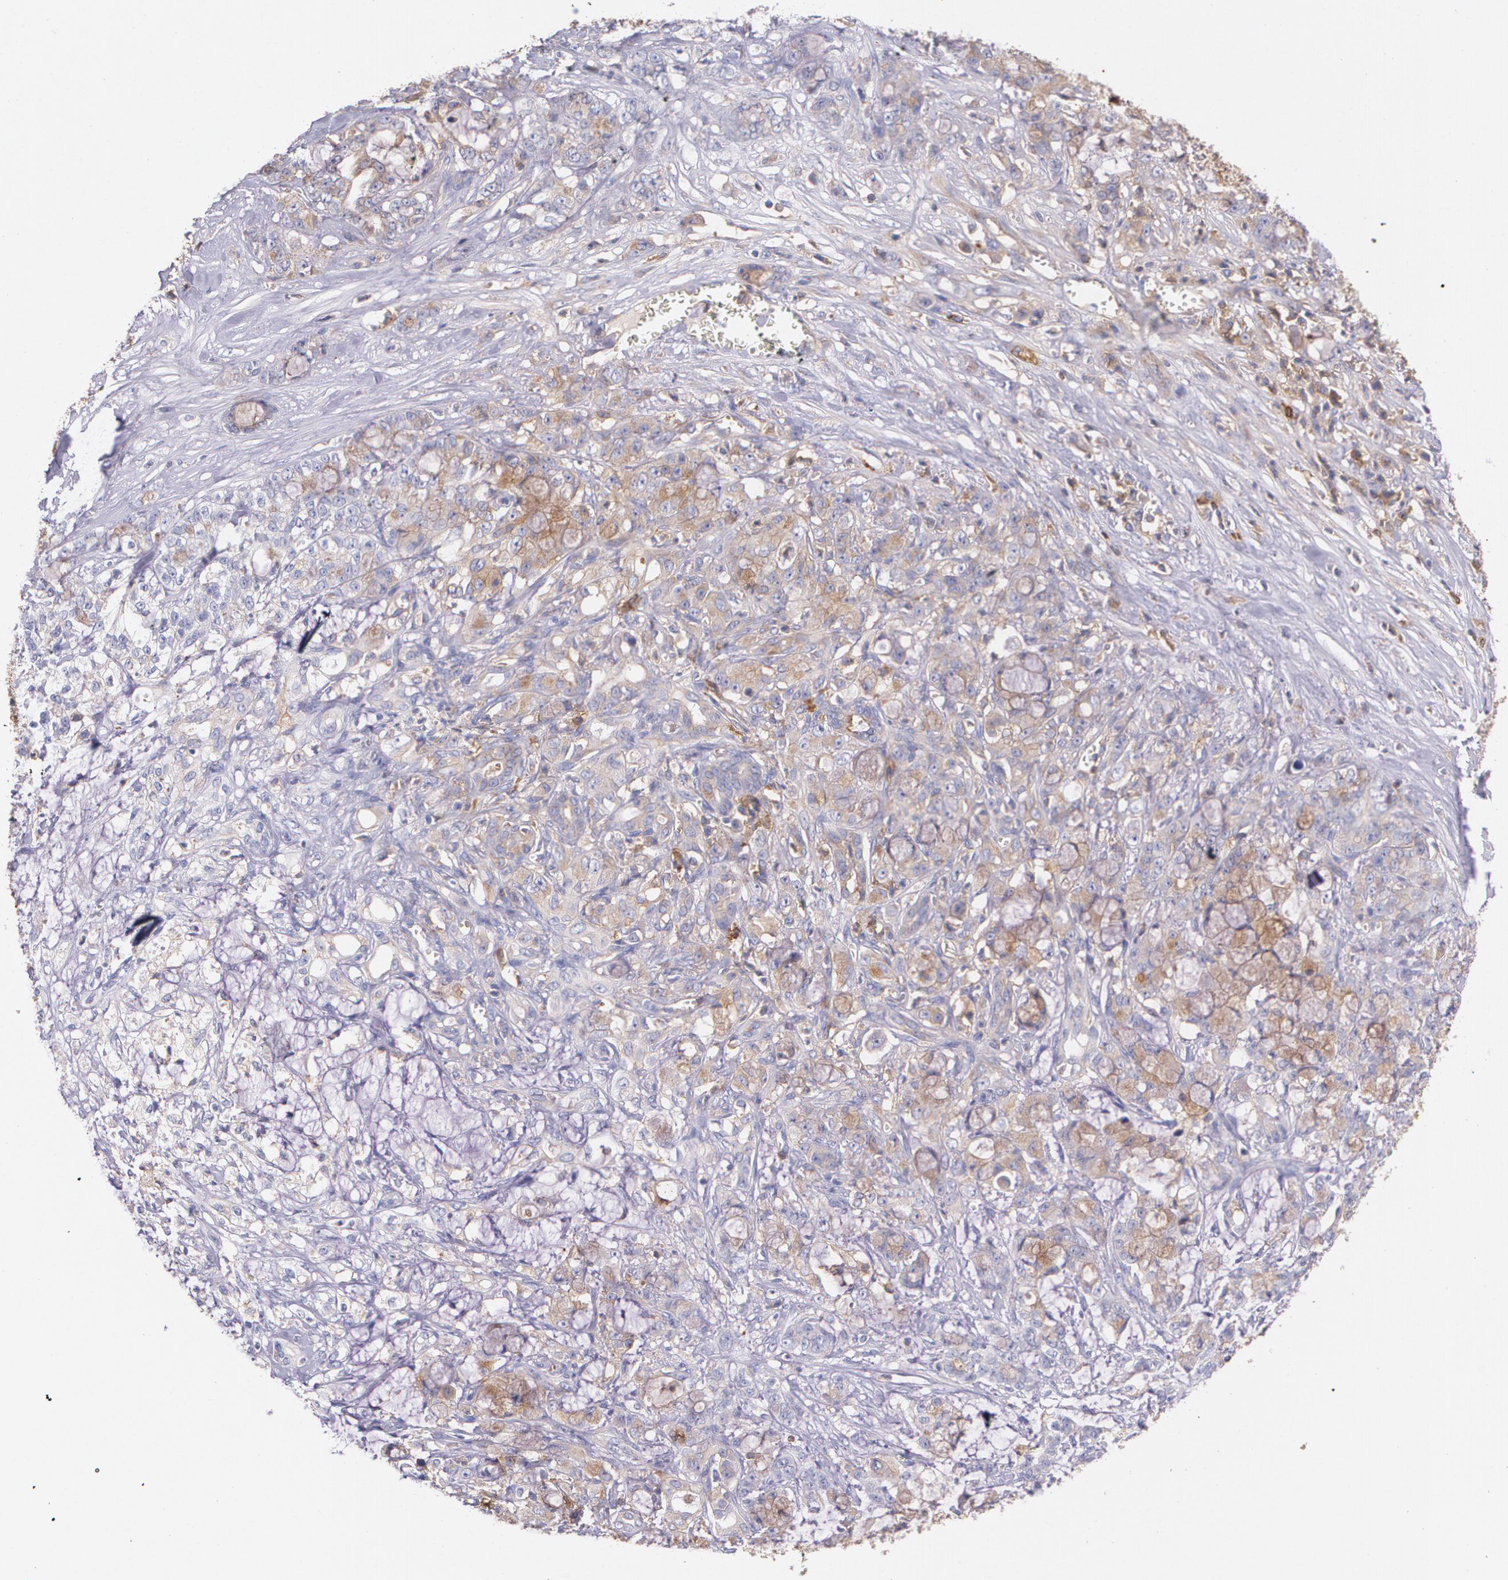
{"staining": {"intensity": "weak", "quantity": "25%-75%", "location": "cytoplasmic/membranous"}, "tissue": "pancreatic cancer", "cell_type": "Tumor cells", "image_type": "cancer", "snomed": [{"axis": "morphology", "description": "Adenocarcinoma, NOS"}, {"axis": "topography", "description": "Pancreas"}], "caption": "Pancreatic adenocarcinoma stained for a protein exhibits weak cytoplasmic/membranous positivity in tumor cells. The protein is stained brown, and the nuclei are stained in blue (DAB (3,3'-diaminobenzidine) IHC with brightfield microscopy, high magnification).", "gene": "B2M", "patient": {"sex": "female", "age": 73}}